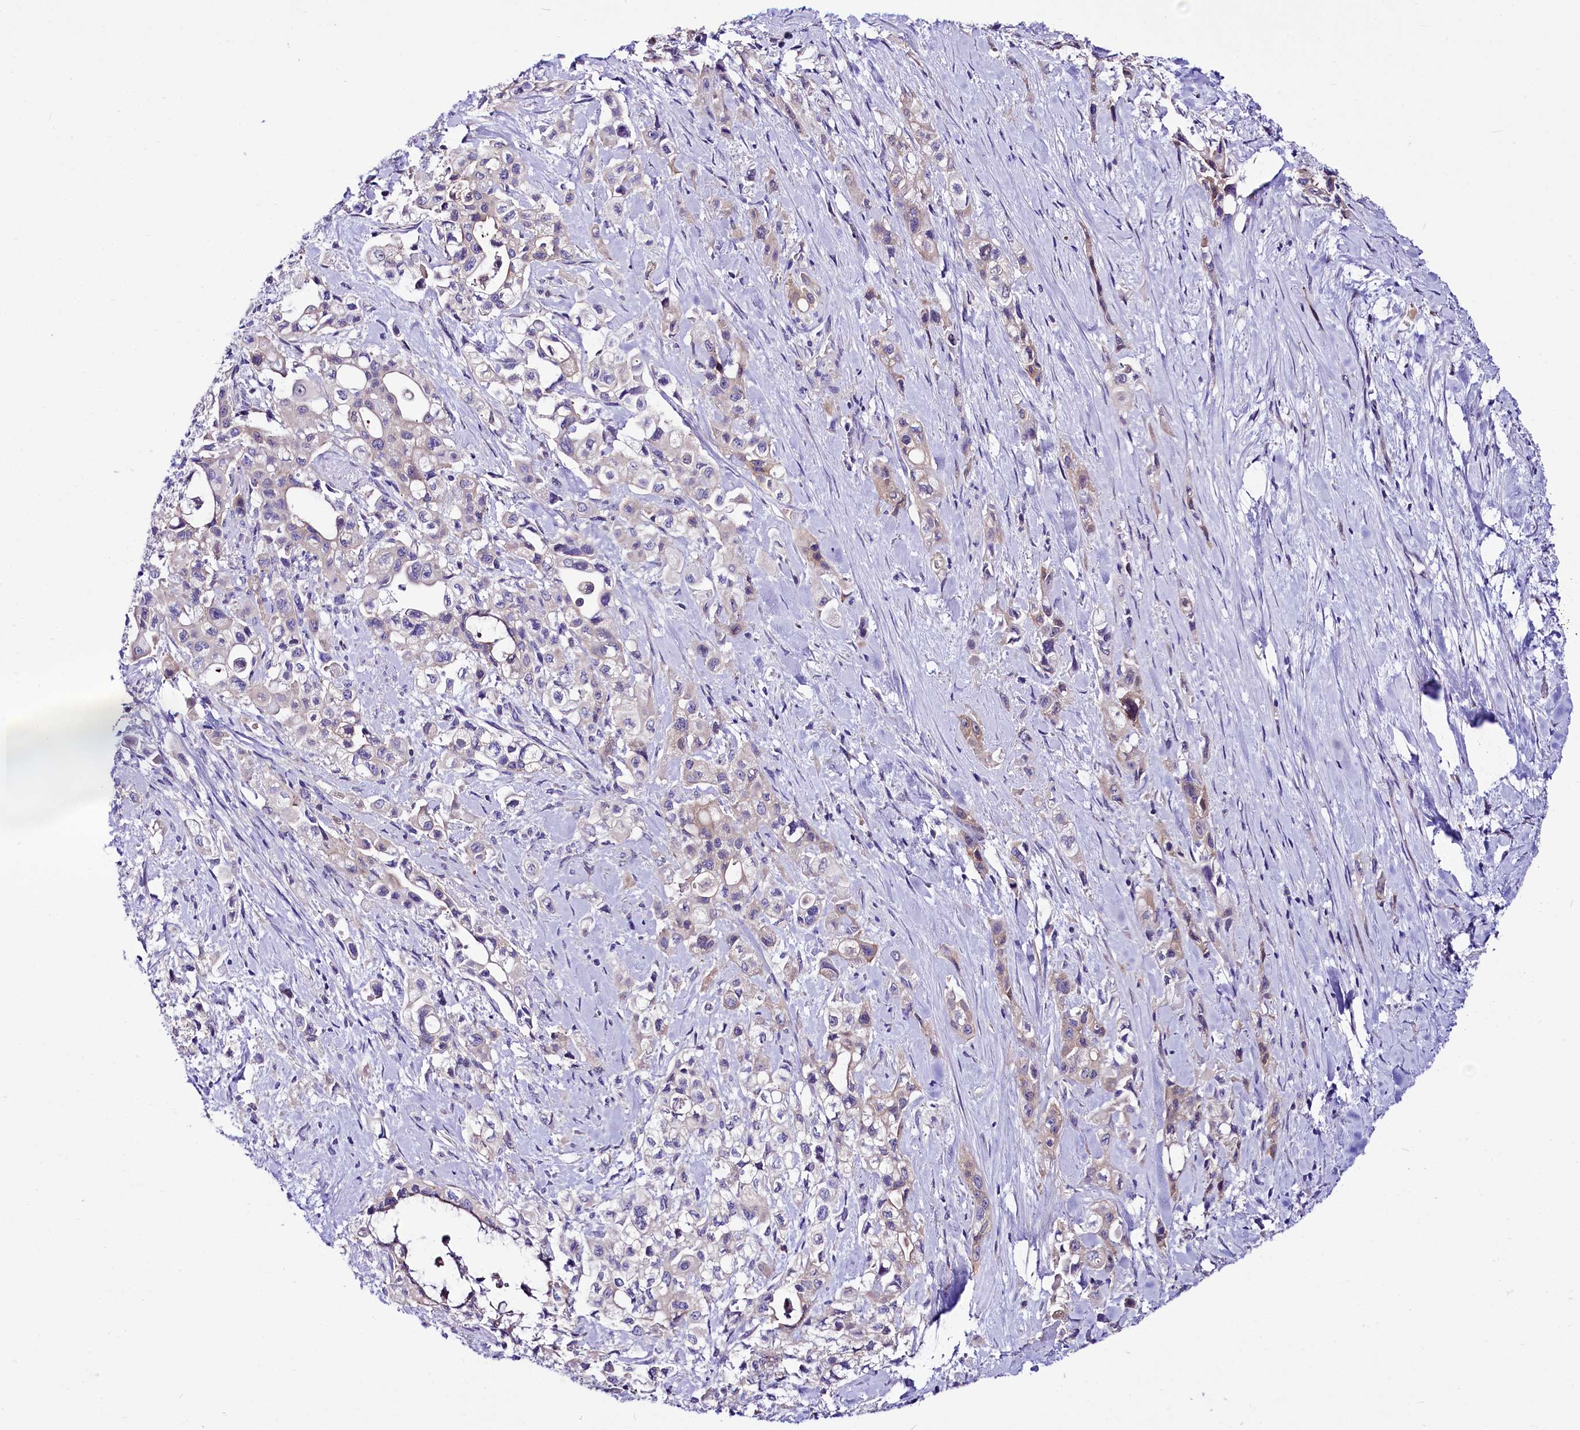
{"staining": {"intensity": "negative", "quantity": "none", "location": "none"}, "tissue": "pancreatic cancer", "cell_type": "Tumor cells", "image_type": "cancer", "snomed": [{"axis": "morphology", "description": "Adenocarcinoma, NOS"}, {"axis": "topography", "description": "Pancreas"}], "caption": "An IHC photomicrograph of pancreatic cancer is shown. There is no staining in tumor cells of pancreatic cancer.", "gene": "ABHD5", "patient": {"sex": "female", "age": 66}}